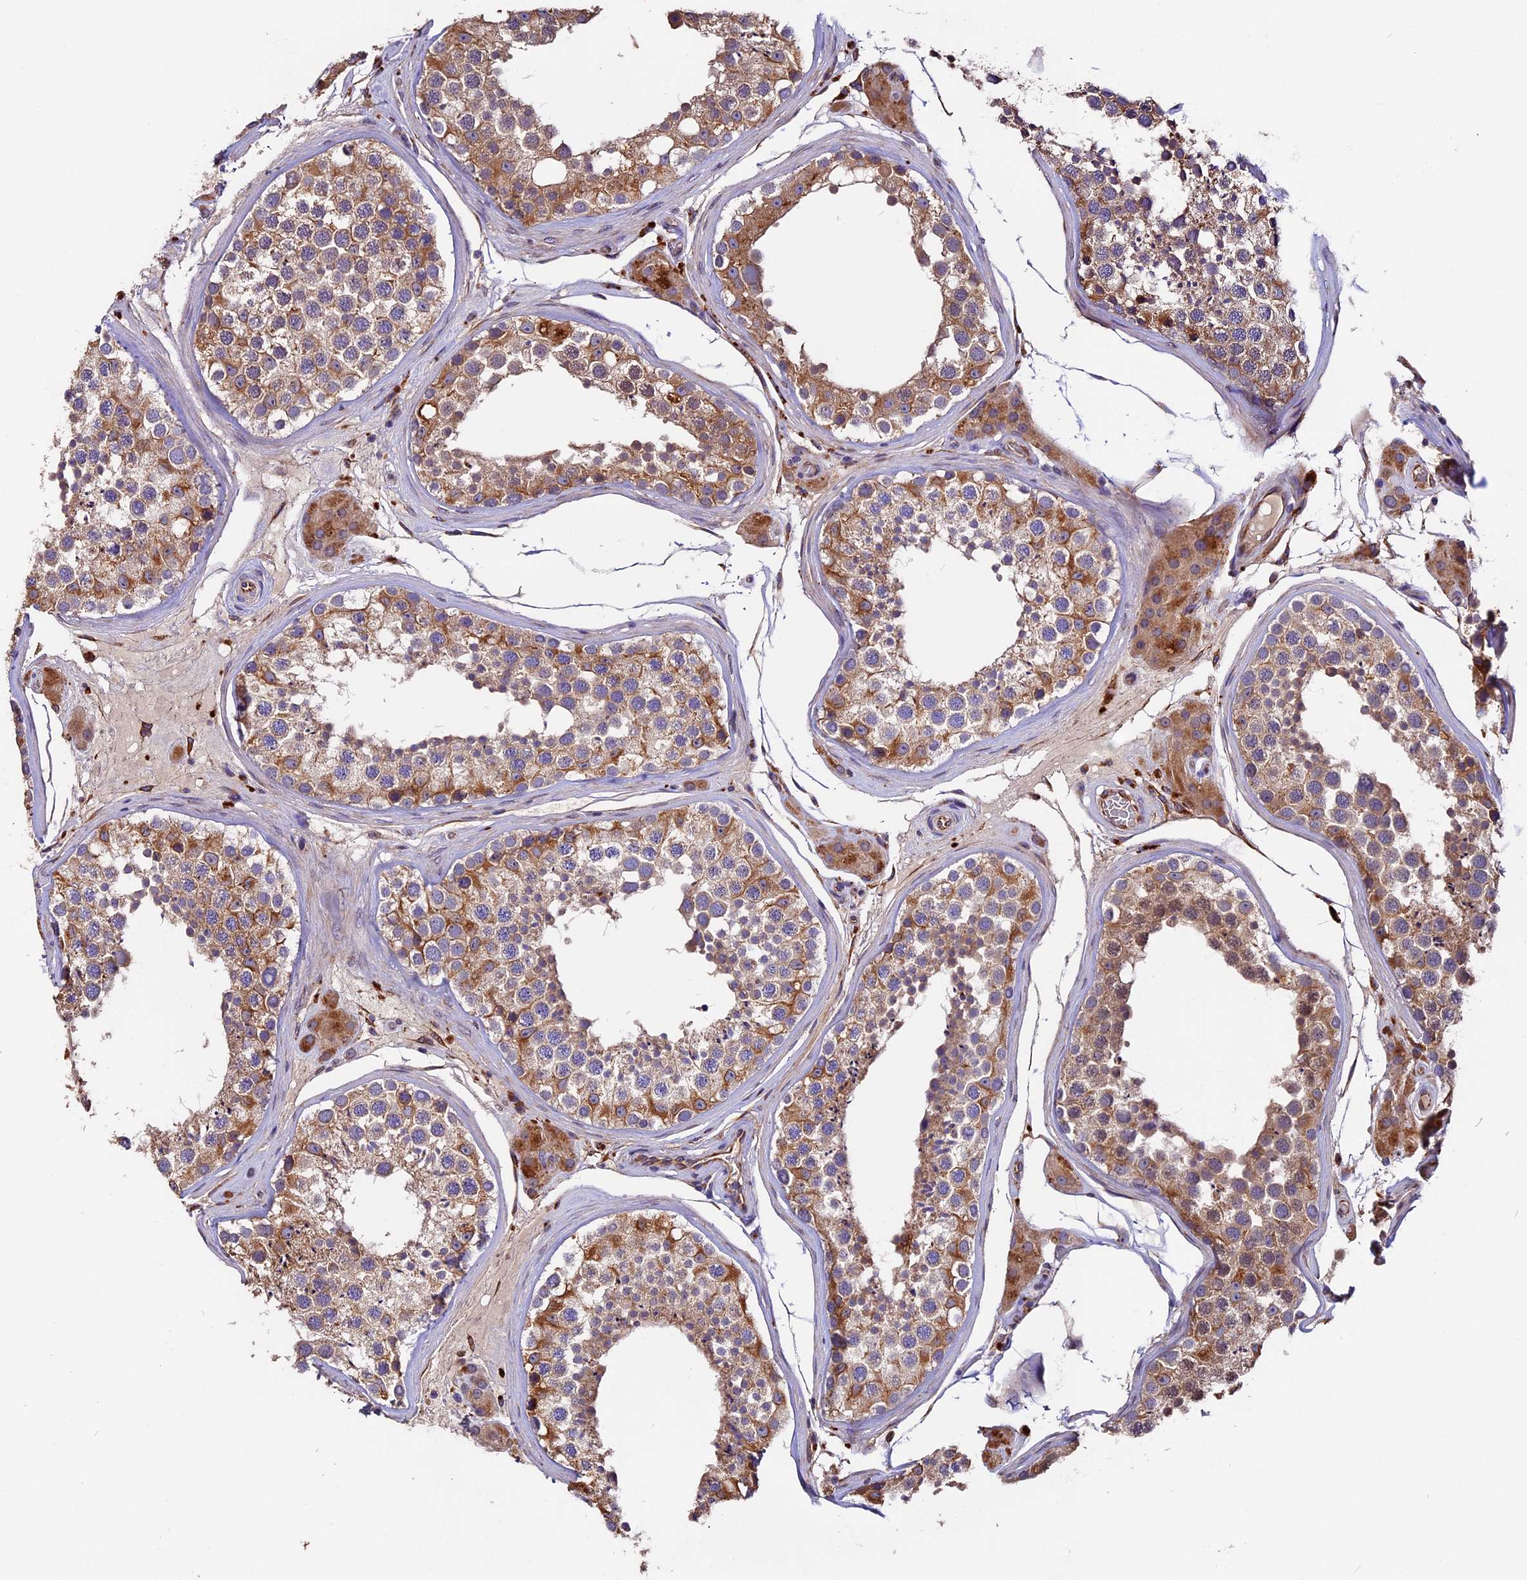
{"staining": {"intensity": "moderate", "quantity": ">75%", "location": "cytoplasmic/membranous"}, "tissue": "testis", "cell_type": "Cells in seminiferous ducts", "image_type": "normal", "snomed": [{"axis": "morphology", "description": "Normal tissue, NOS"}, {"axis": "topography", "description": "Testis"}], "caption": "This photomicrograph demonstrates immunohistochemistry (IHC) staining of unremarkable human testis, with medium moderate cytoplasmic/membranous positivity in about >75% of cells in seminiferous ducts.", "gene": "CLN5", "patient": {"sex": "male", "age": 46}}